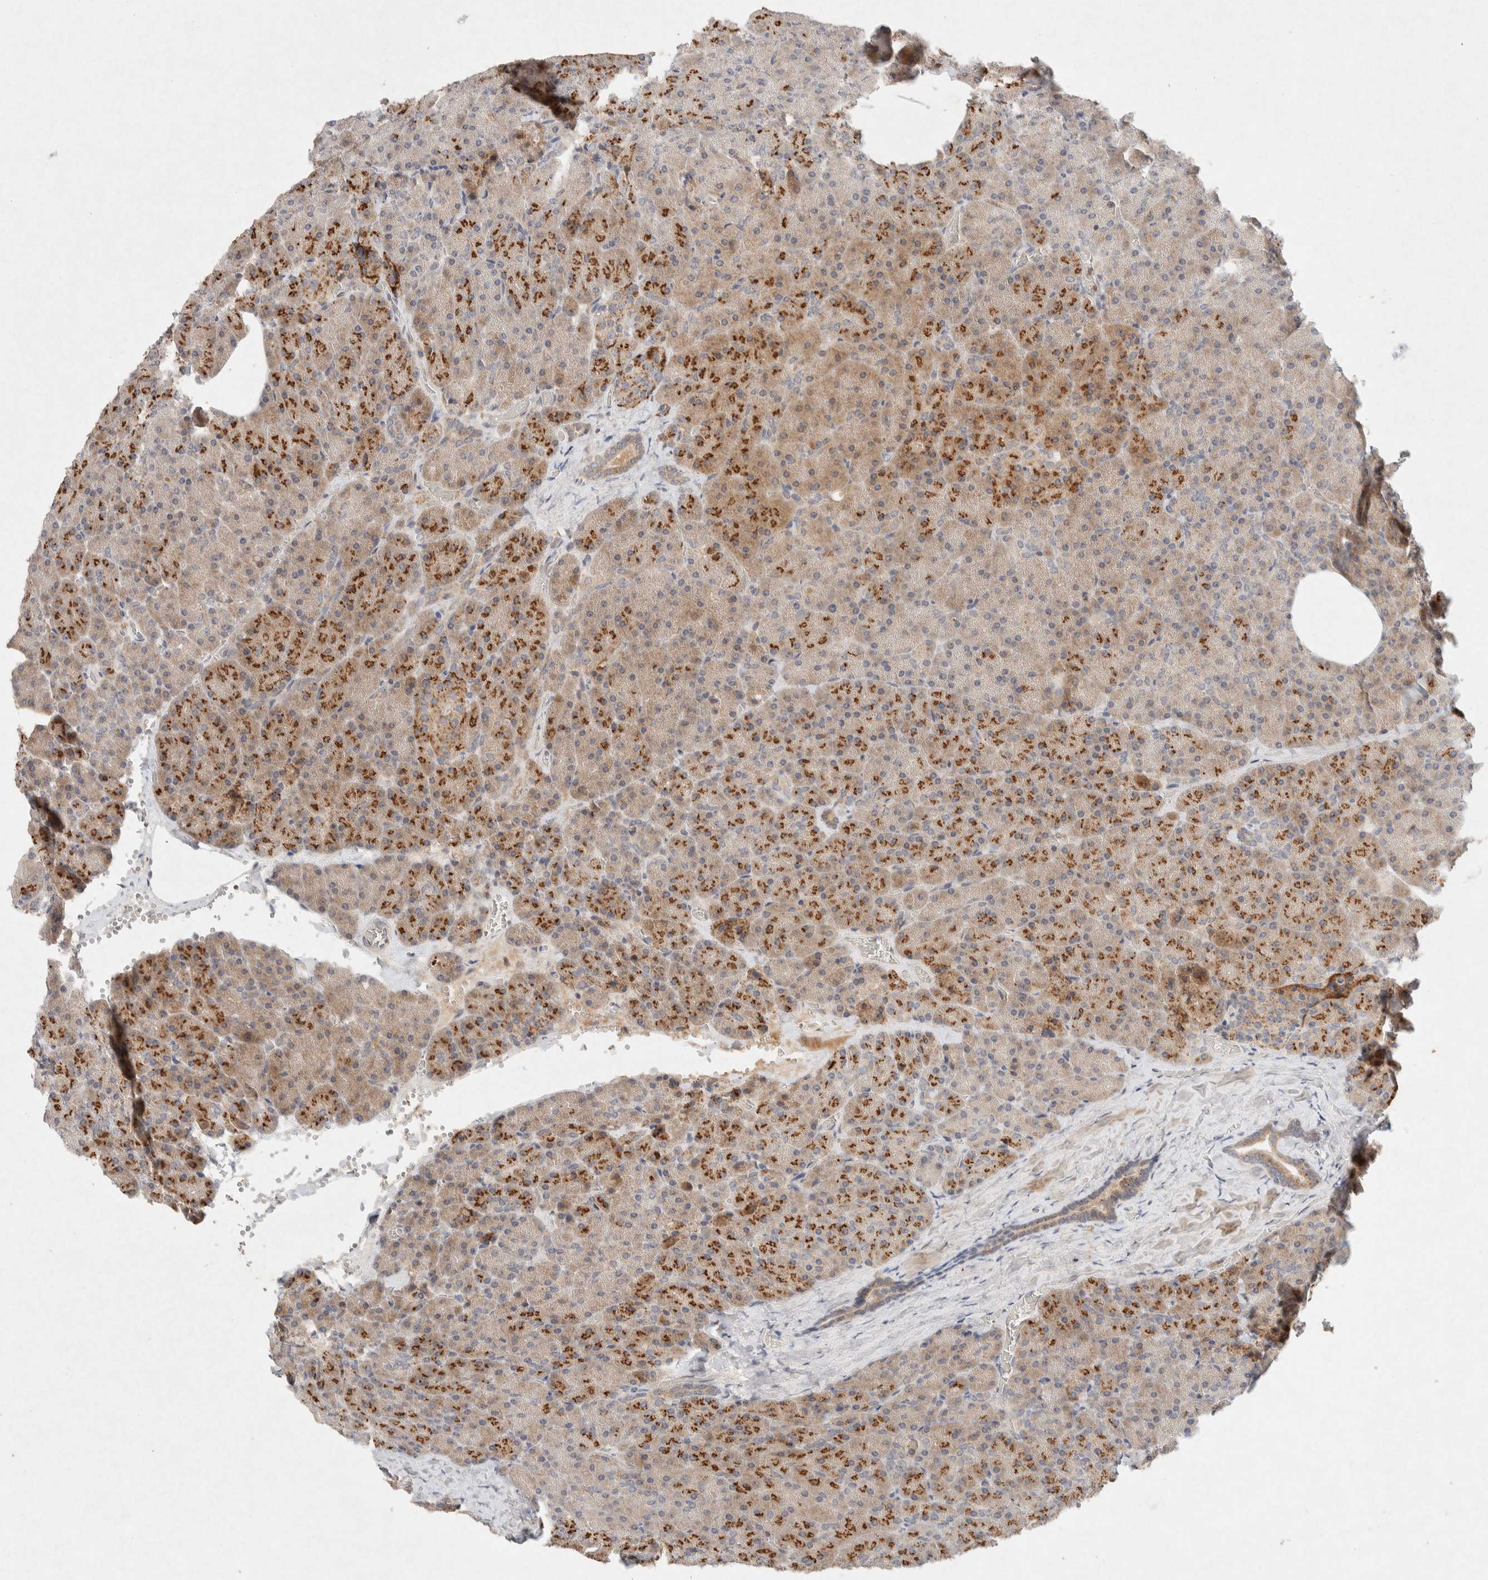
{"staining": {"intensity": "moderate", "quantity": ">75%", "location": "cytoplasmic/membranous"}, "tissue": "pancreas", "cell_type": "Exocrine glandular cells", "image_type": "normal", "snomed": [{"axis": "morphology", "description": "Normal tissue, NOS"}, {"axis": "morphology", "description": "Carcinoid, malignant, NOS"}, {"axis": "topography", "description": "Pancreas"}], "caption": "Pancreas was stained to show a protein in brown. There is medium levels of moderate cytoplasmic/membranous expression in approximately >75% of exocrine glandular cells. The staining was performed using DAB to visualize the protein expression in brown, while the nuclei were stained in blue with hematoxylin (Magnification: 20x).", "gene": "GNAI1", "patient": {"sex": "female", "age": 35}}